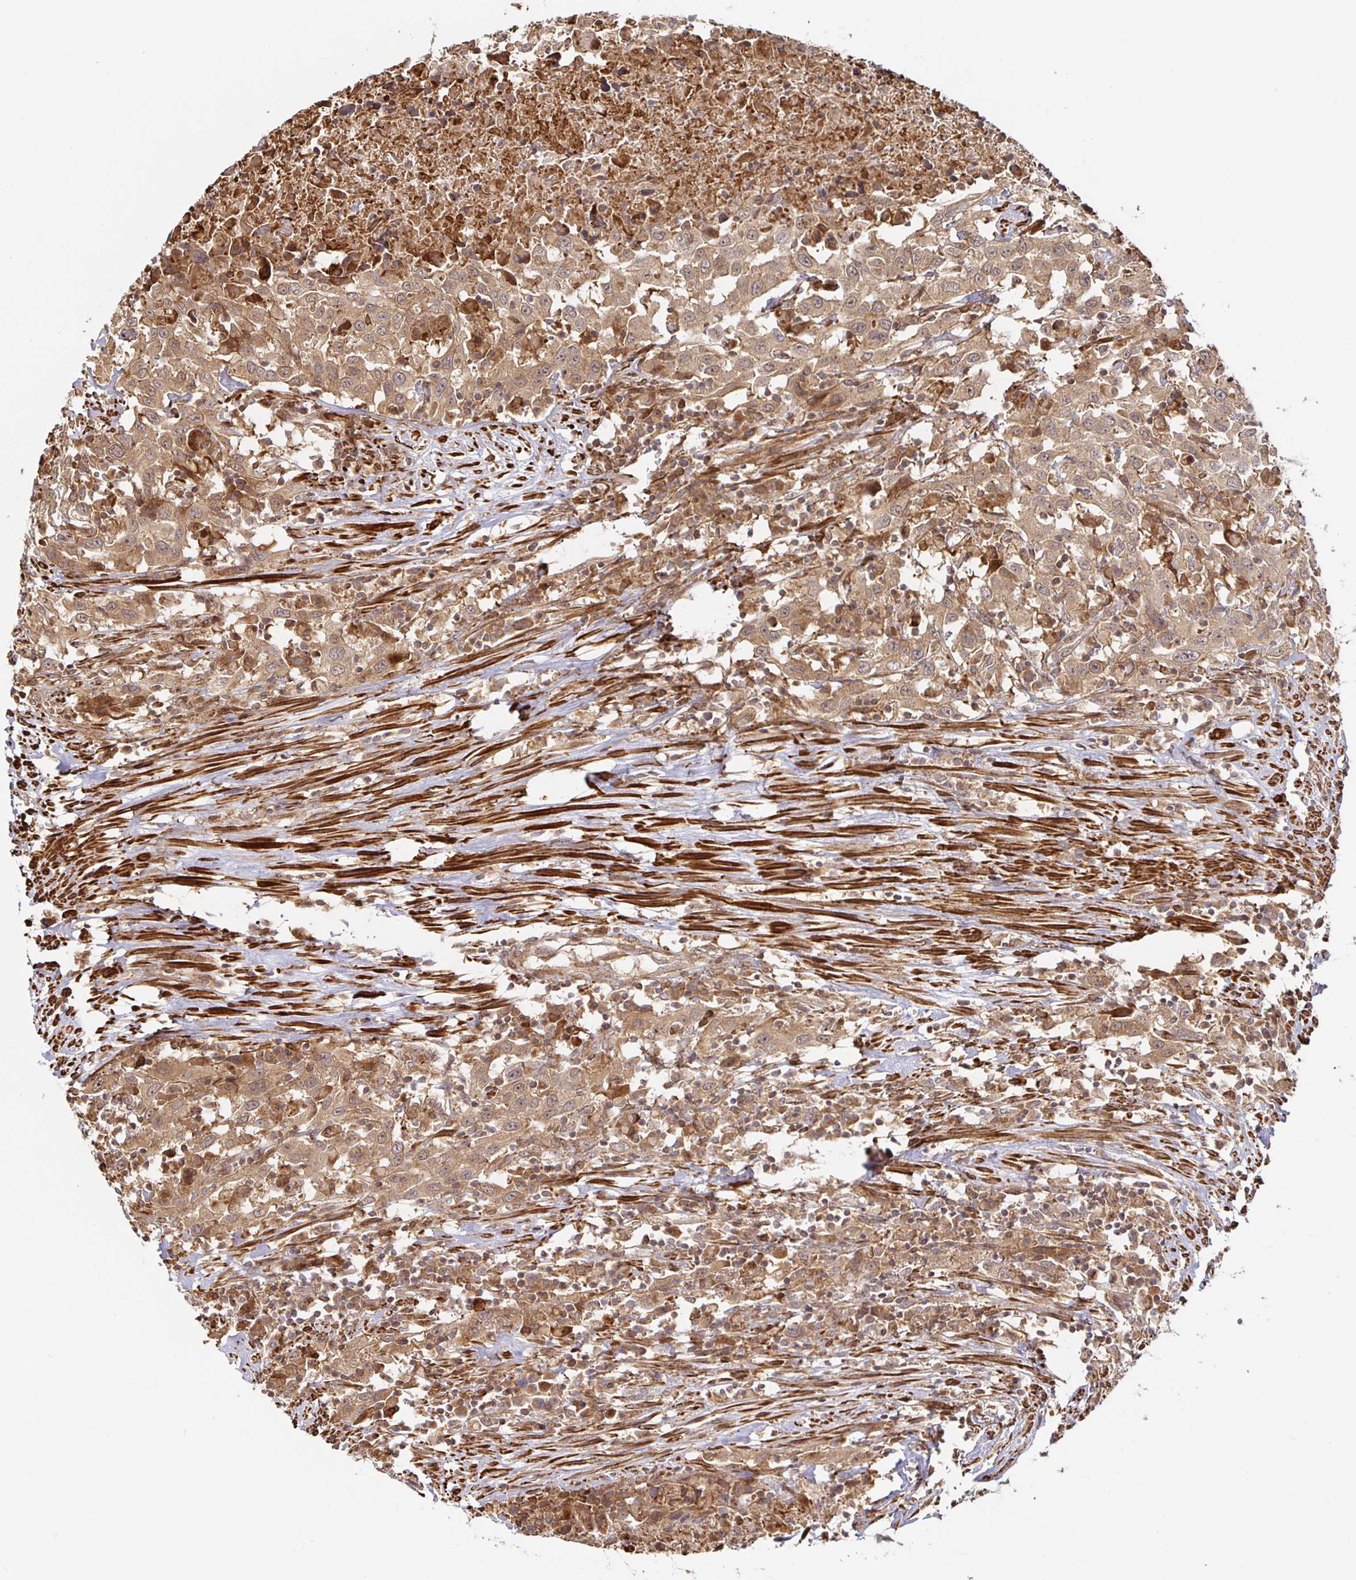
{"staining": {"intensity": "moderate", "quantity": ">75%", "location": "cytoplasmic/membranous,nuclear"}, "tissue": "urothelial cancer", "cell_type": "Tumor cells", "image_type": "cancer", "snomed": [{"axis": "morphology", "description": "Urothelial carcinoma, High grade"}, {"axis": "topography", "description": "Urinary bladder"}], "caption": "A brown stain labels moderate cytoplasmic/membranous and nuclear expression of a protein in human urothelial cancer tumor cells.", "gene": "STRAP", "patient": {"sex": "male", "age": 61}}